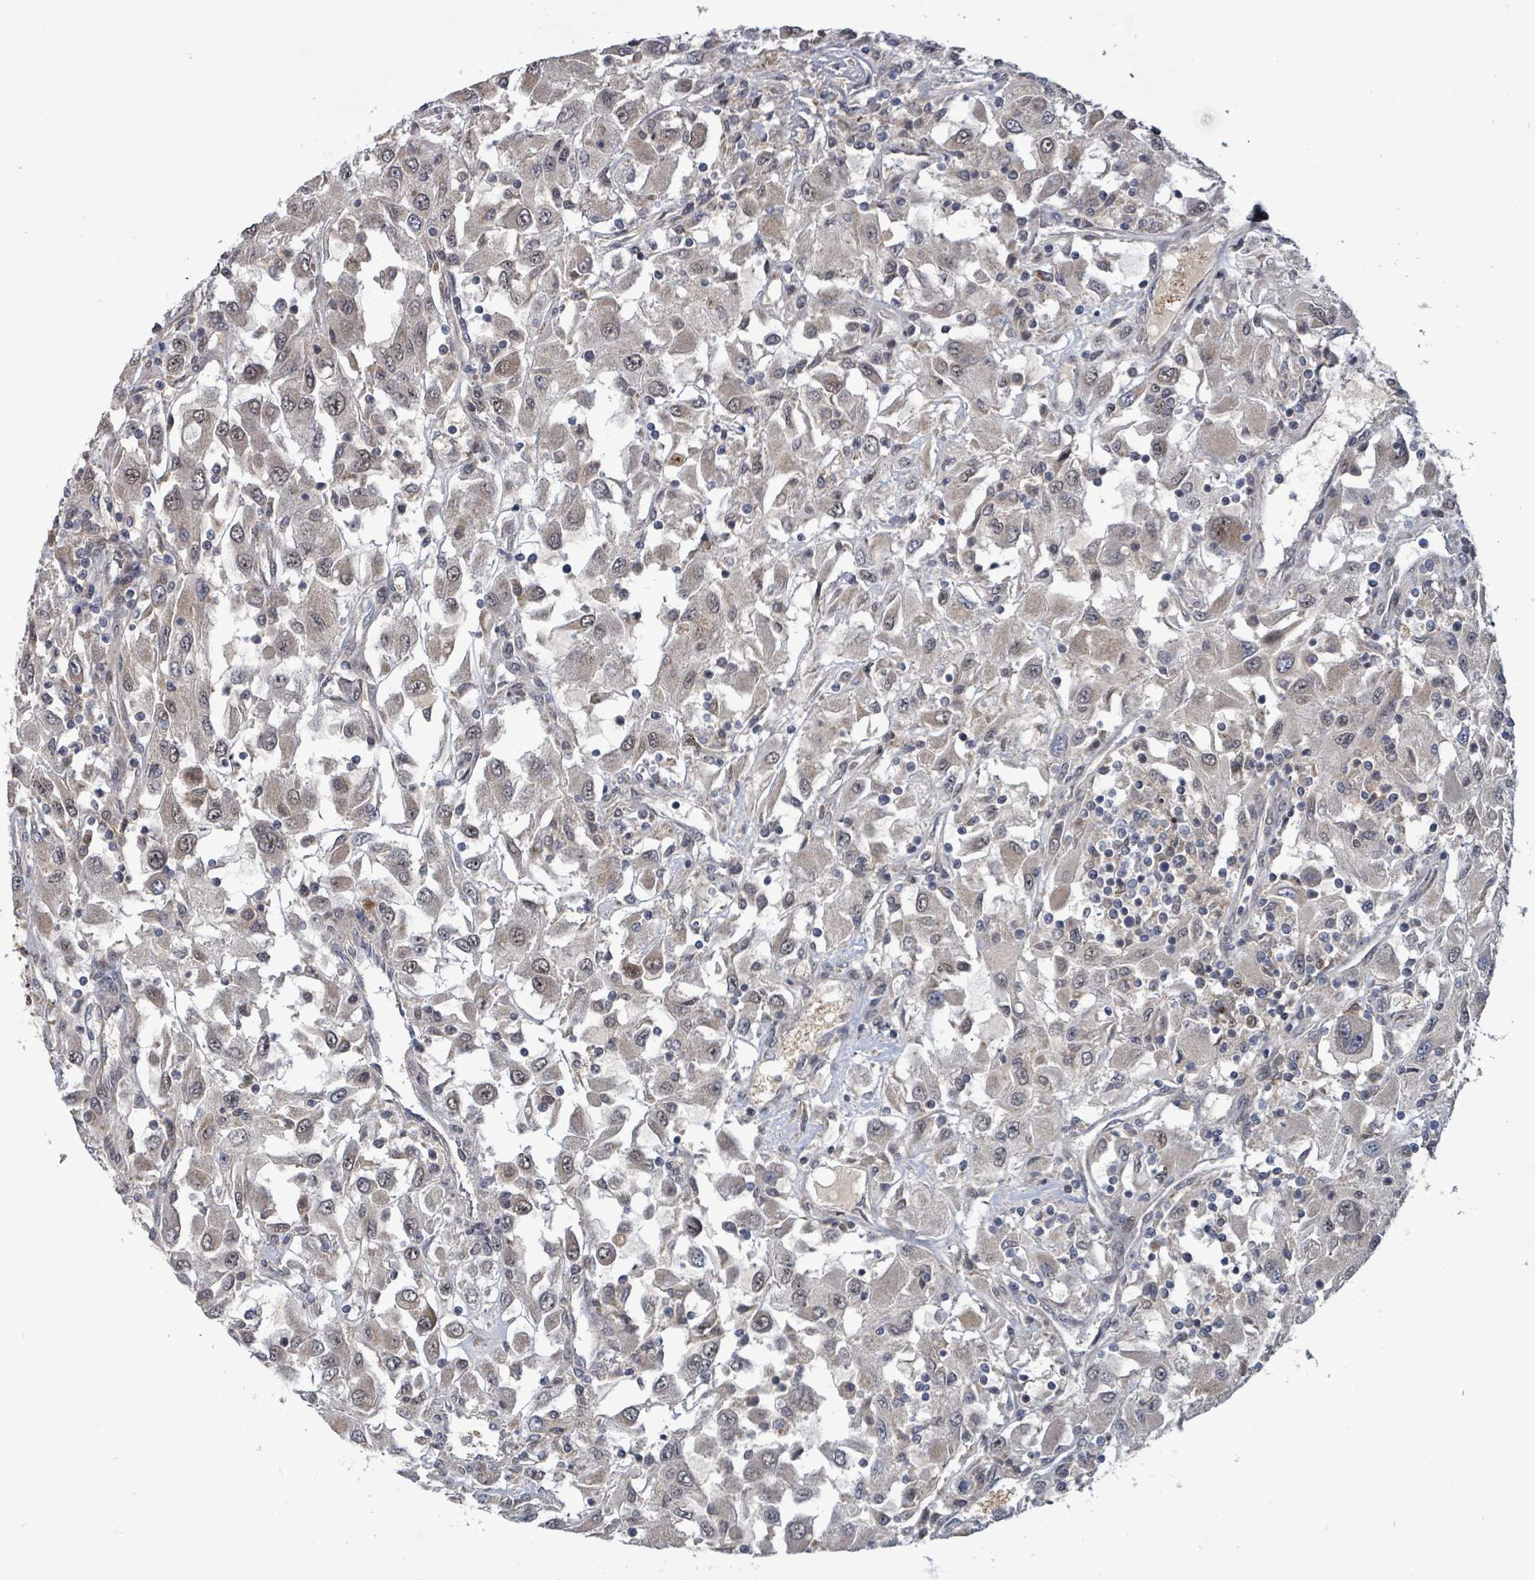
{"staining": {"intensity": "weak", "quantity": "<25%", "location": "nuclear"}, "tissue": "renal cancer", "cell_type": "Tumor cells", "image_type": "cancer", "snomed": [{"axis": "morphology", "description": "Adenocarcinoma, NOS"}, {"axis": "topography", "description": "Kidney"}], "caption": "Immunohistochemical staining of human renal cancer displays no significant expression in tumor cells.", "gene": "PATZ1", "patient": {"sex": "female", "age": 67}}